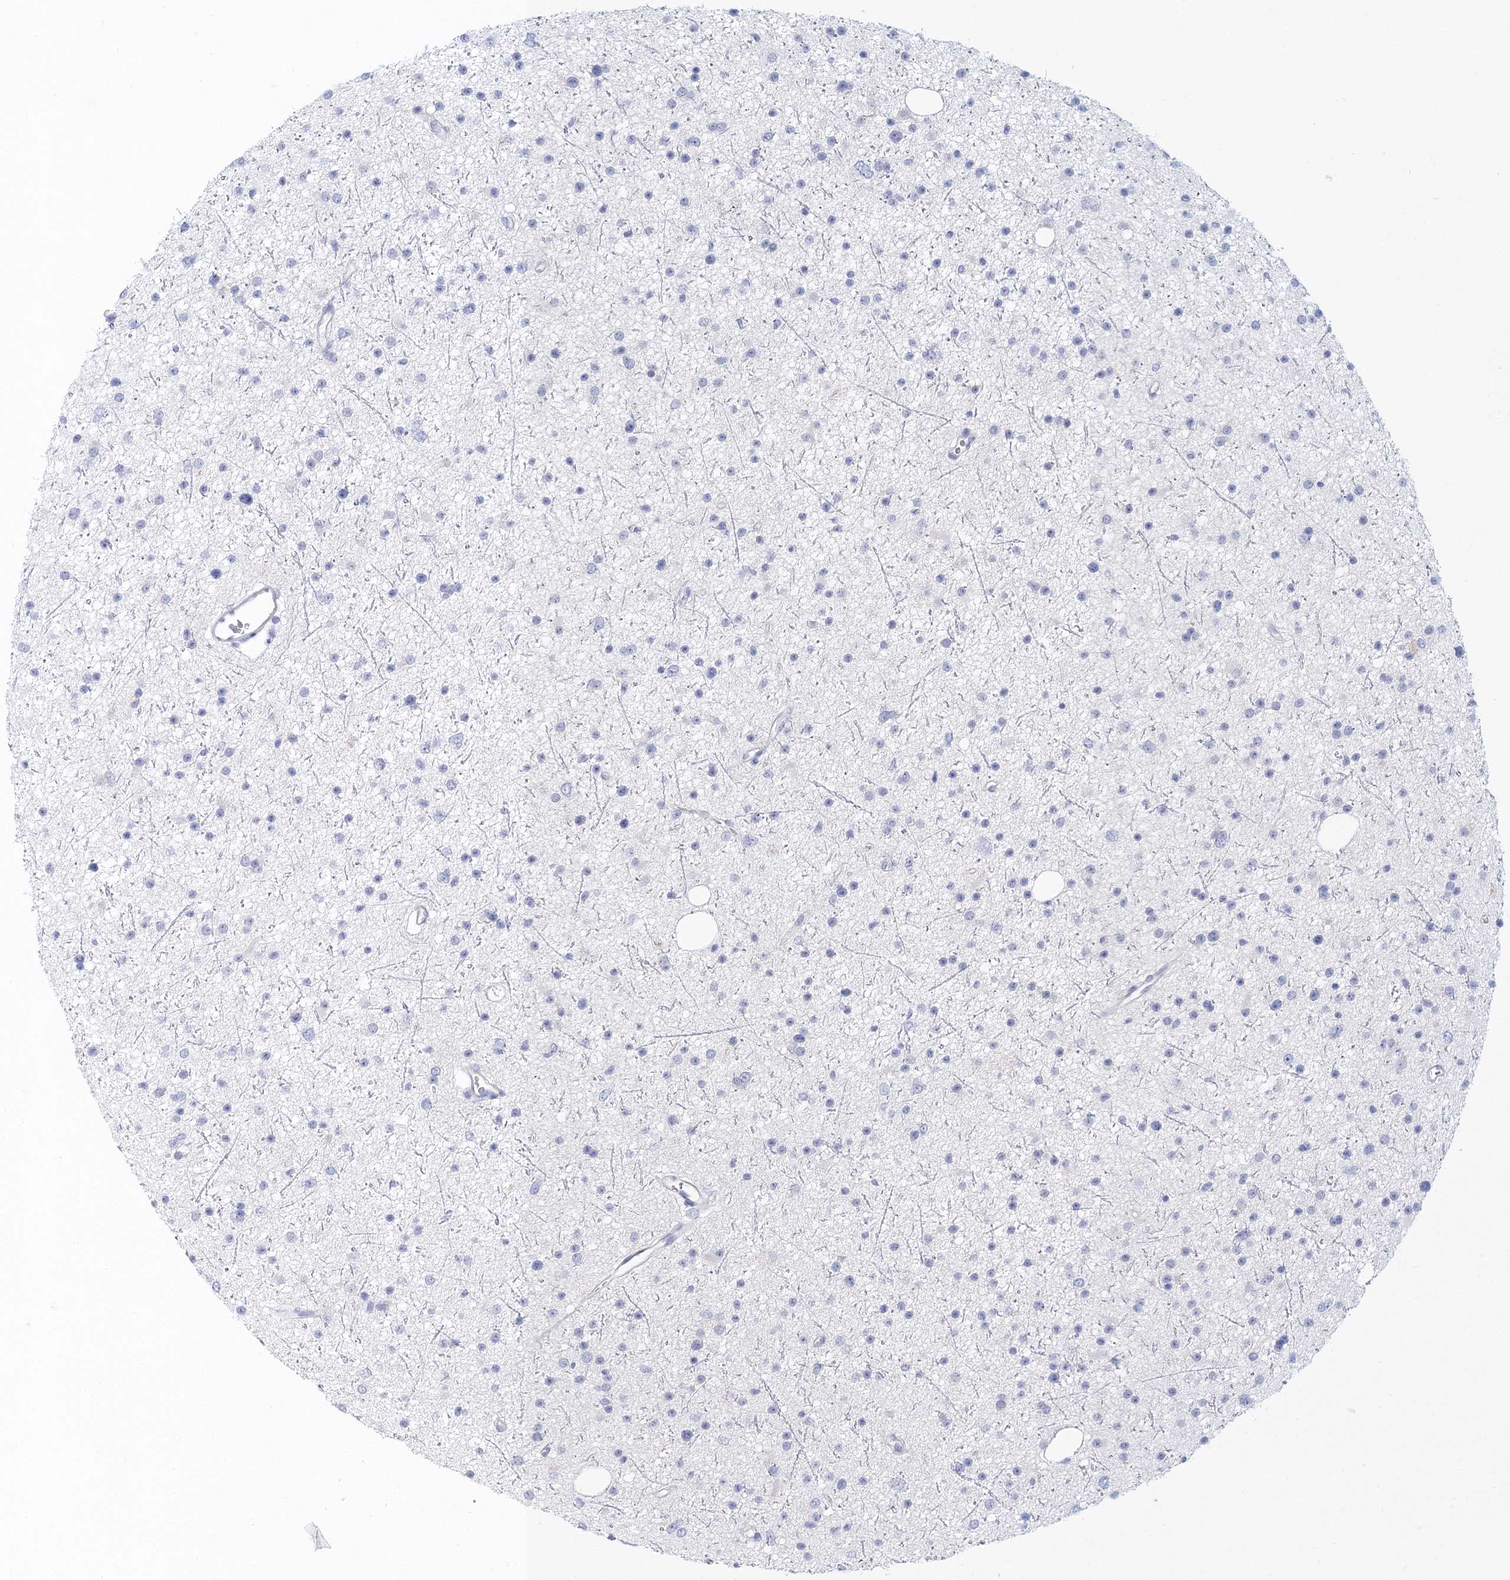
{"staining": {"intensity": "negative", "quantity": "none", "location": "none"}, "tissue": "glioma", "cell_type": "Tumor cells", "image_type": "cancer", "snomed": [{"axis": "morphology", "description": "Glioma, malignant, Low grade"}, {"axis": "topography", "description": "Cerebral cortex"}], "caption": "Tumor cells show no significant positivity in malignant glioma (low-grade).", "gene": "MYOZ2", "patient": {"sex": "female", "age": 39}}